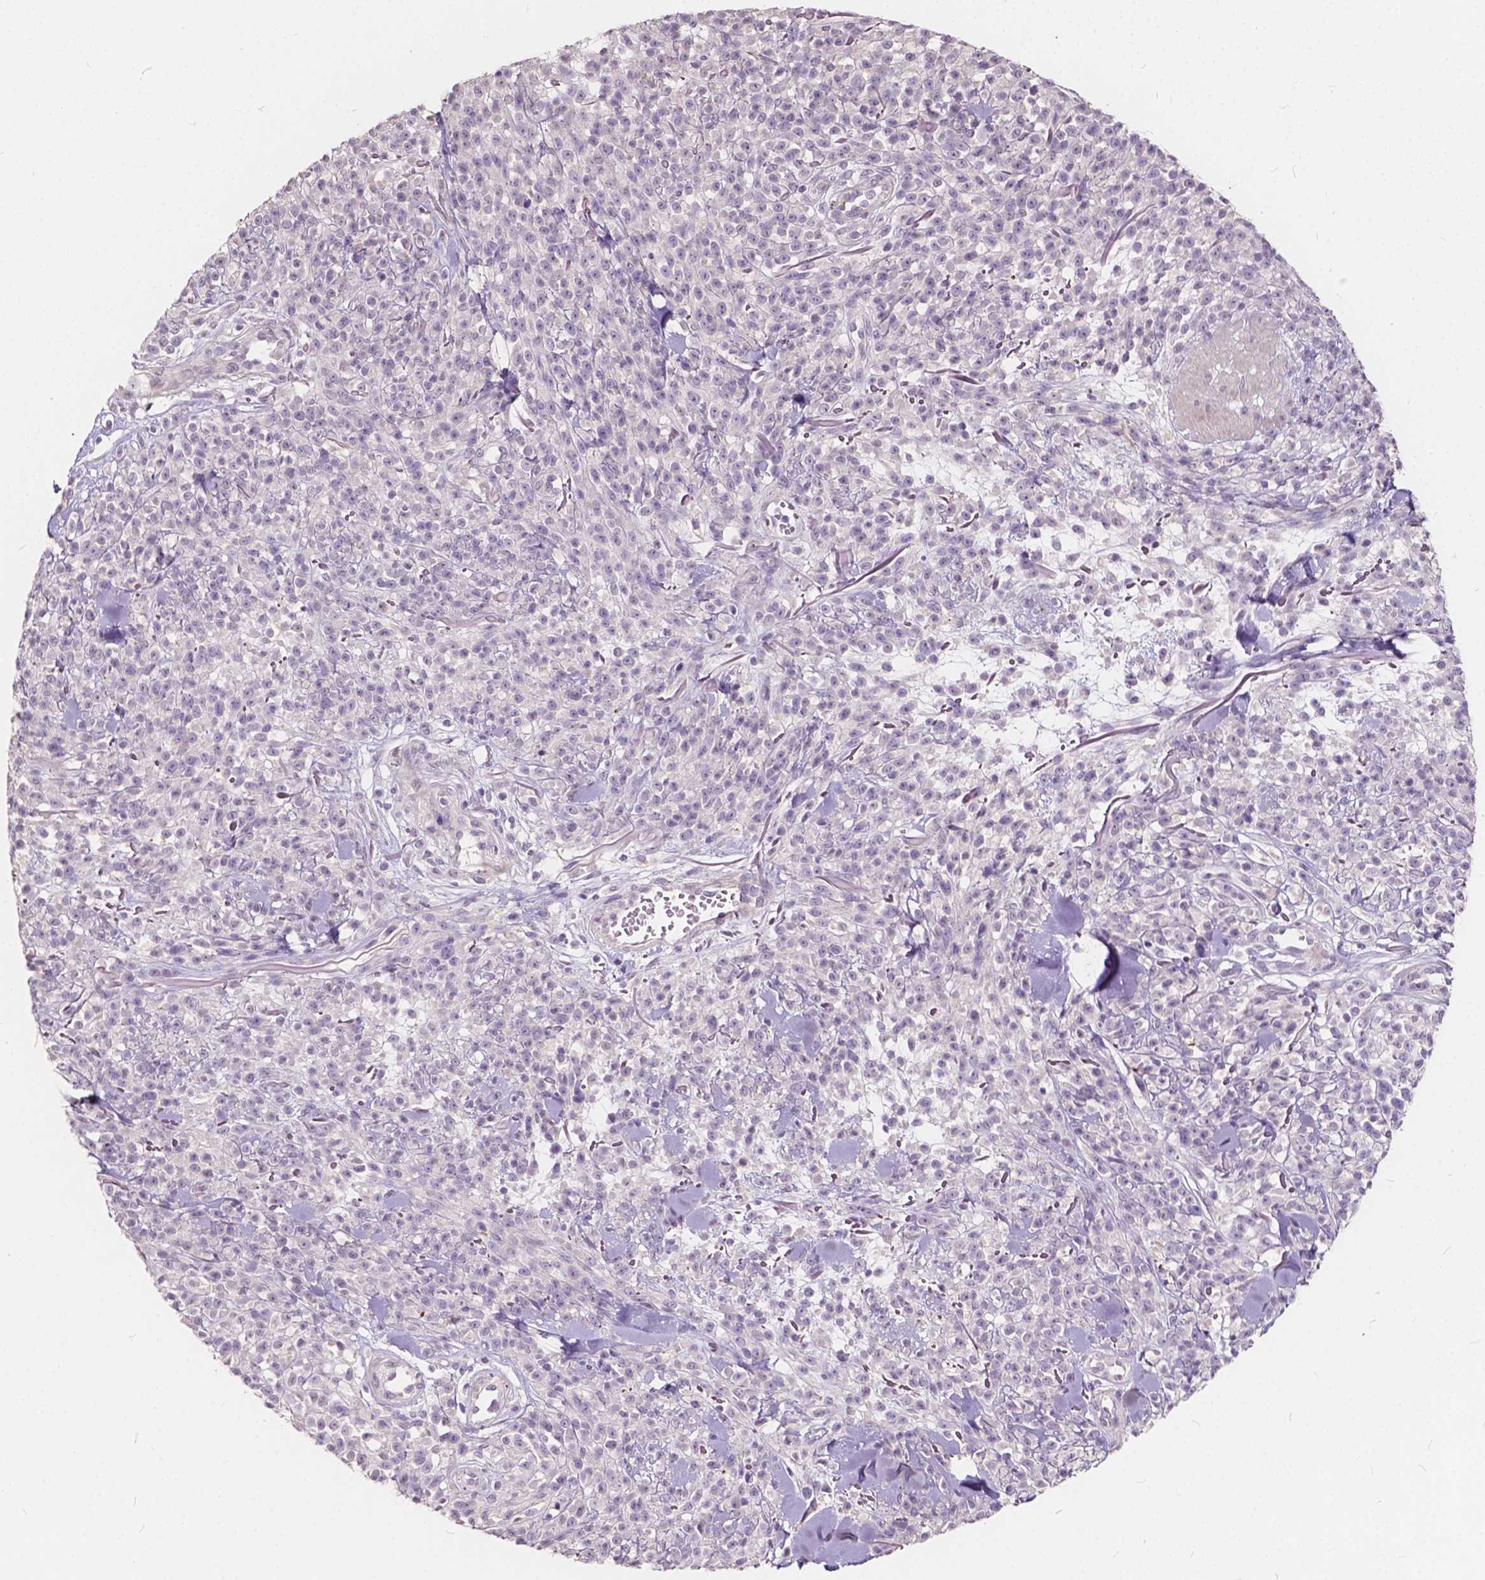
{"staining": {"intensity": "negative", "quantity": "none", "location": "none"}, "tissue": "melanoma", "cell_type": "Tumor cells", "image_type": "cancer", "snomed": [{"axis": "morphology", "description": "Malignant melanoma, NOS"}, {"axis": "topography", "description": "Skin"}, {"axis": "topography", "description": "Skin of trunk"}], "caption": "Melanoma stained for a protein using immunohistochemistry shows no positivity tumor cells.", "gene": "SLC7A8", "patient": {"sex": "male", "age": 74}}